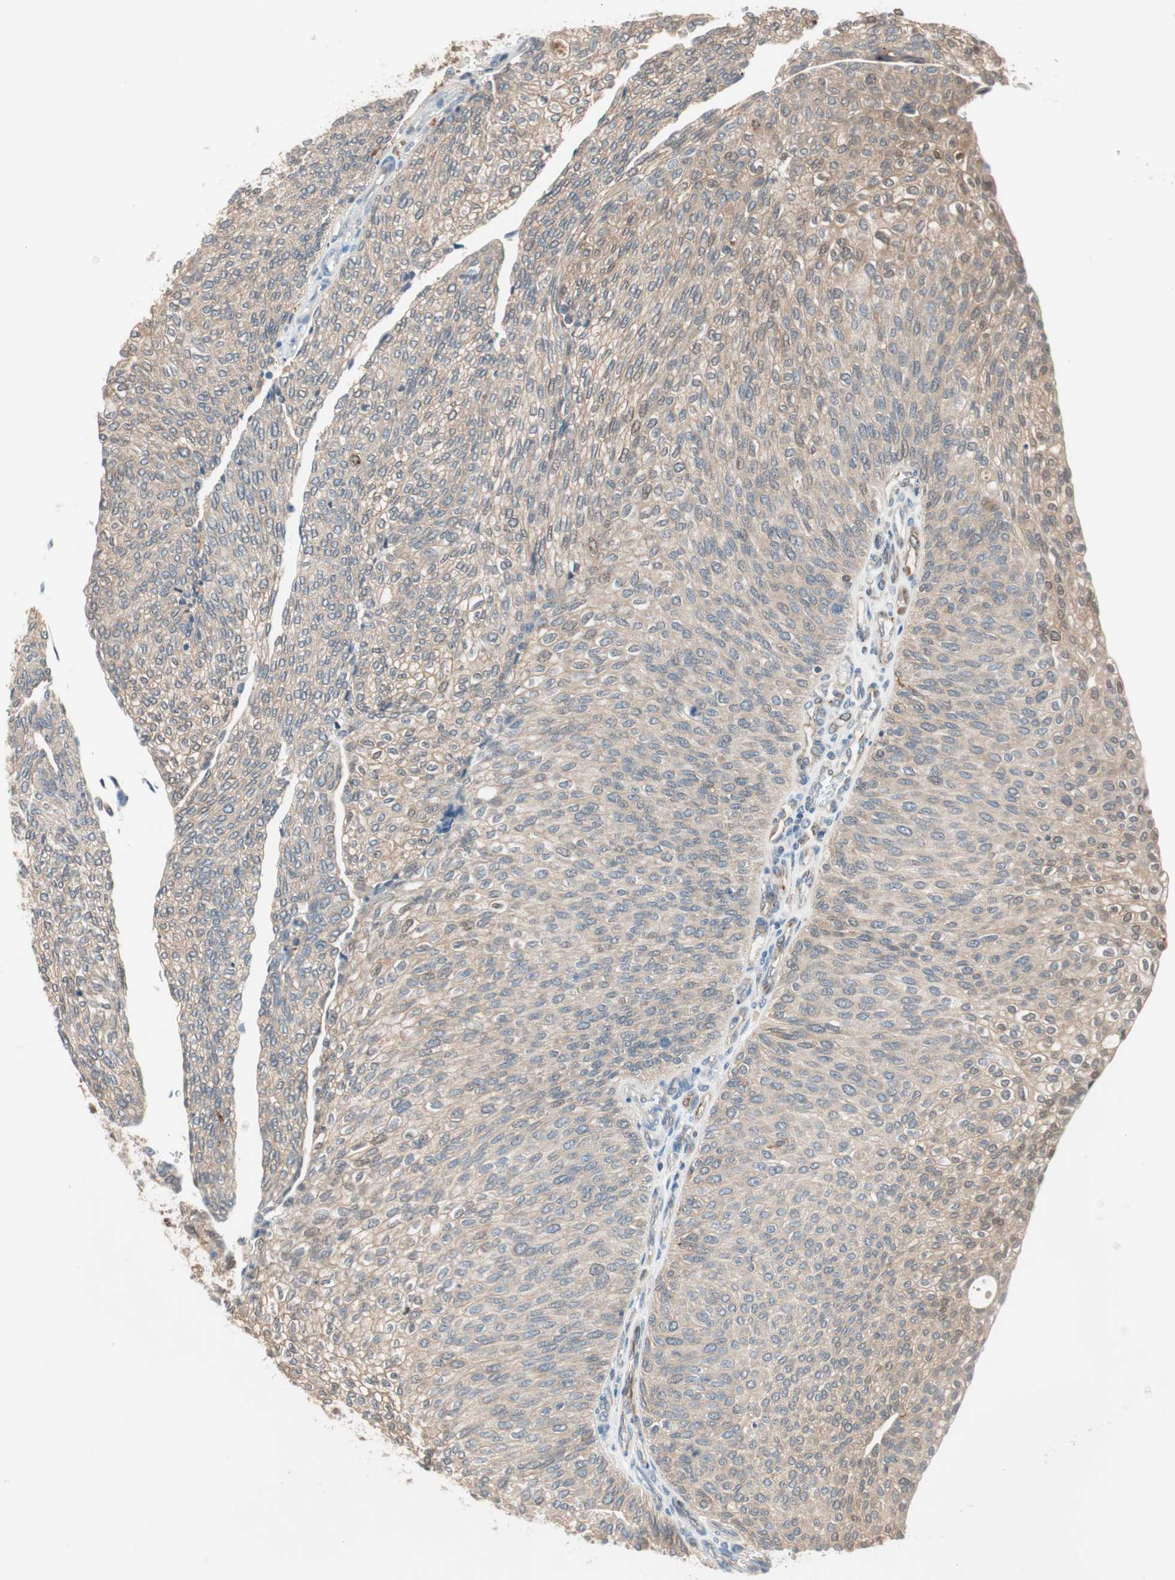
{"staining": {"intensity": "weak", "quantity": "25%-75%", "location": "cytoplasmic/membranous"}, "tissue": "urothelial cancer", "cell_type": "Tumor cells", "image_type": "cancer", "snomed": [{"axis": "morphology", "description": "Urothelial carcinoma, Low grade"}, {"axis": "topography", "description": "Urinary bladder"}], "caption": "This micrograph exhibits urothelial cancer stained with immunohistochemistry (IHC) to label a protein in brown. The cytoplasmic/membranous of tumor cells show weak positivity for the protein. Nuclei are counter-stained blue.", "gene": "PIK3R3", "patient": {"sex": "female", "age": 79}}